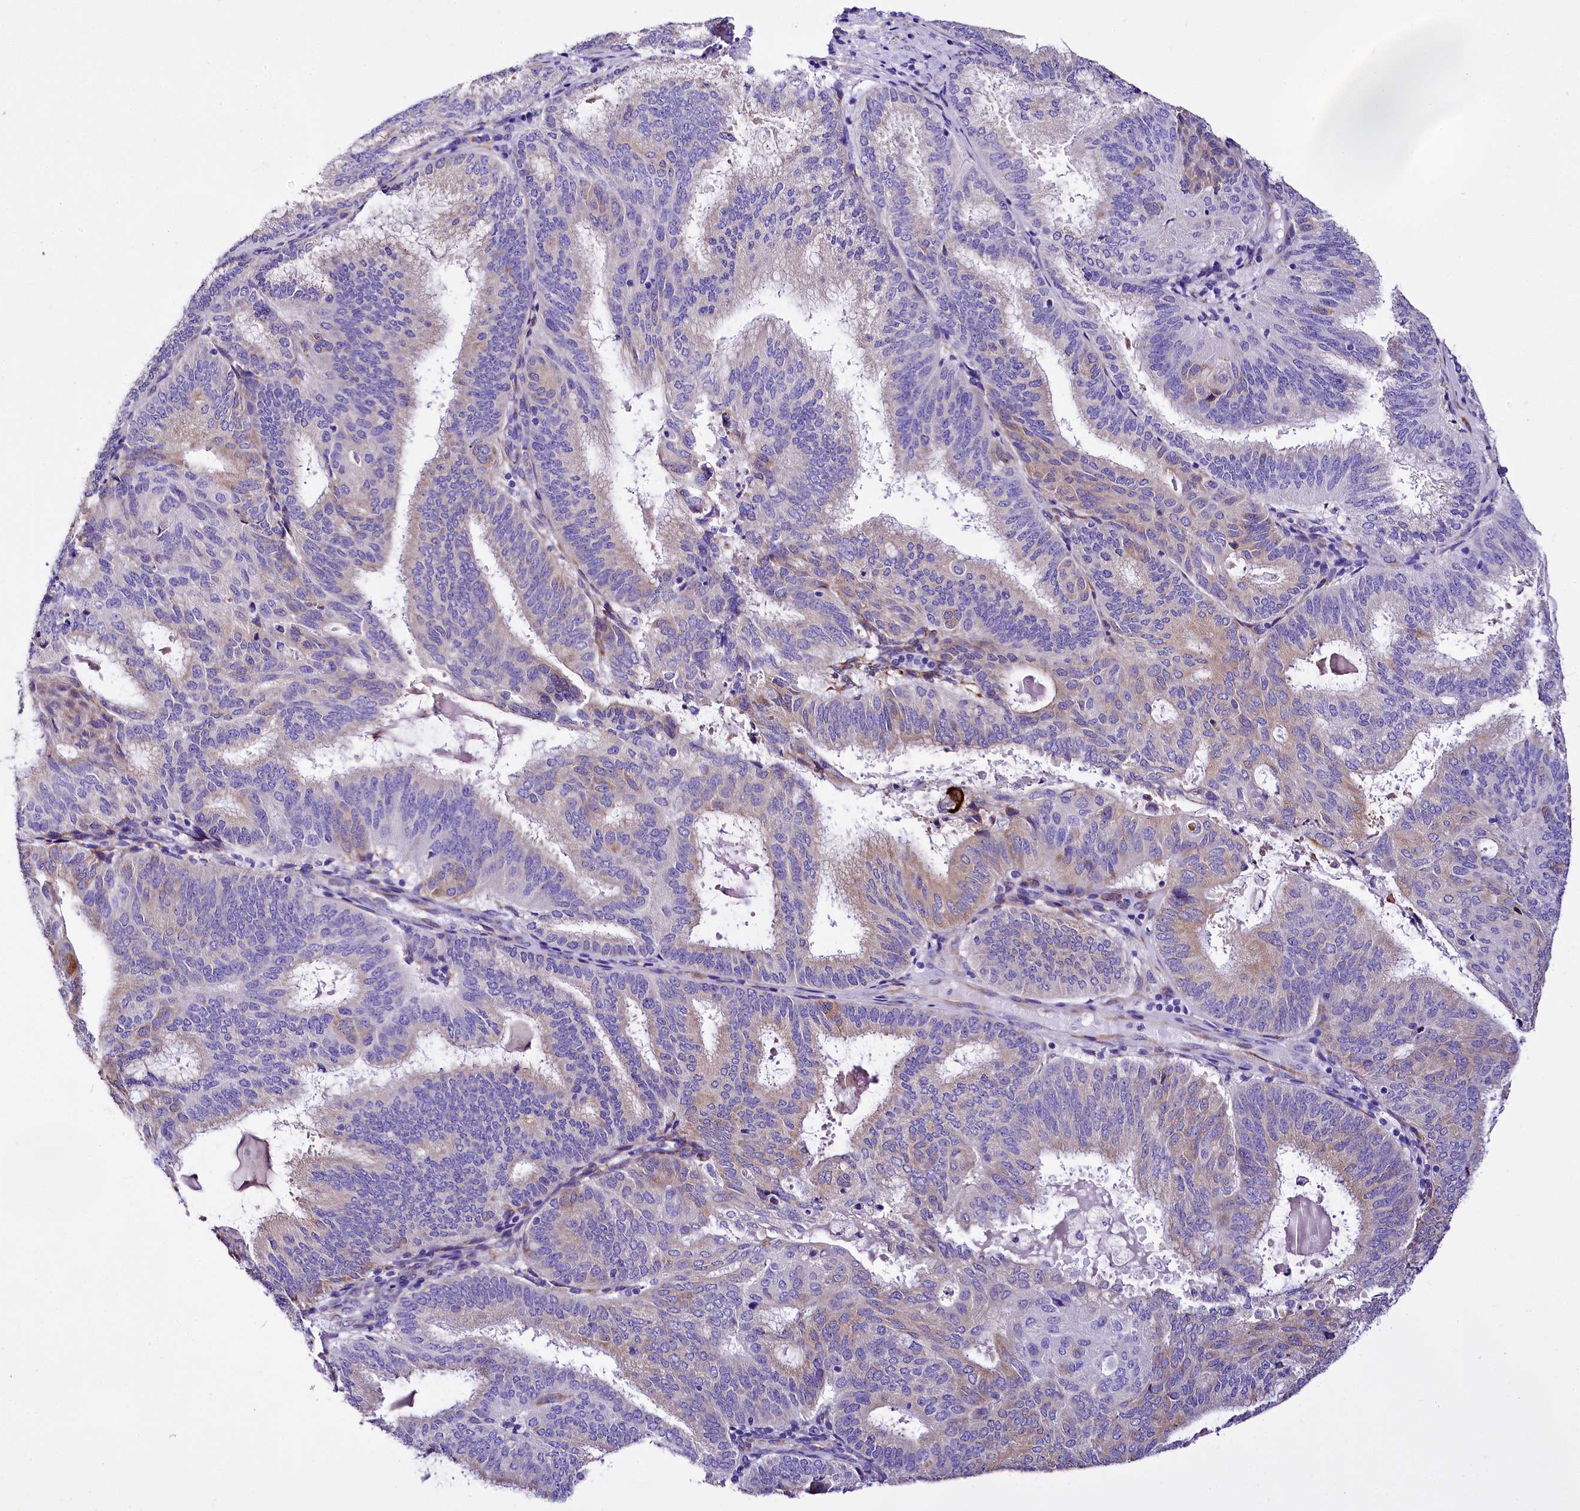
{"staining": {"intensity": "moderate", "quantity": "<25%", "location": "cytoplasmic/membranous"}, "tissue": "endometrial cancer", "cell_type": "Tumor cells", "image_type": "cancer", "snomed": [{"axis": "morphology", "description": "Adenocarcinoma, NOS"}, {"axis": "topography", "description": "Endometrium"}], "caption": "Endometrial adenocarcinoma was stained to show a protein in brown. There is low levels of moderate cytoplasmic/membranous expression in about <25% of tumor cells. (IHC, brightfield microscopy, high magnification).", "gene": "A2ML1", "patient": {"sex": "female", "age": 49}}